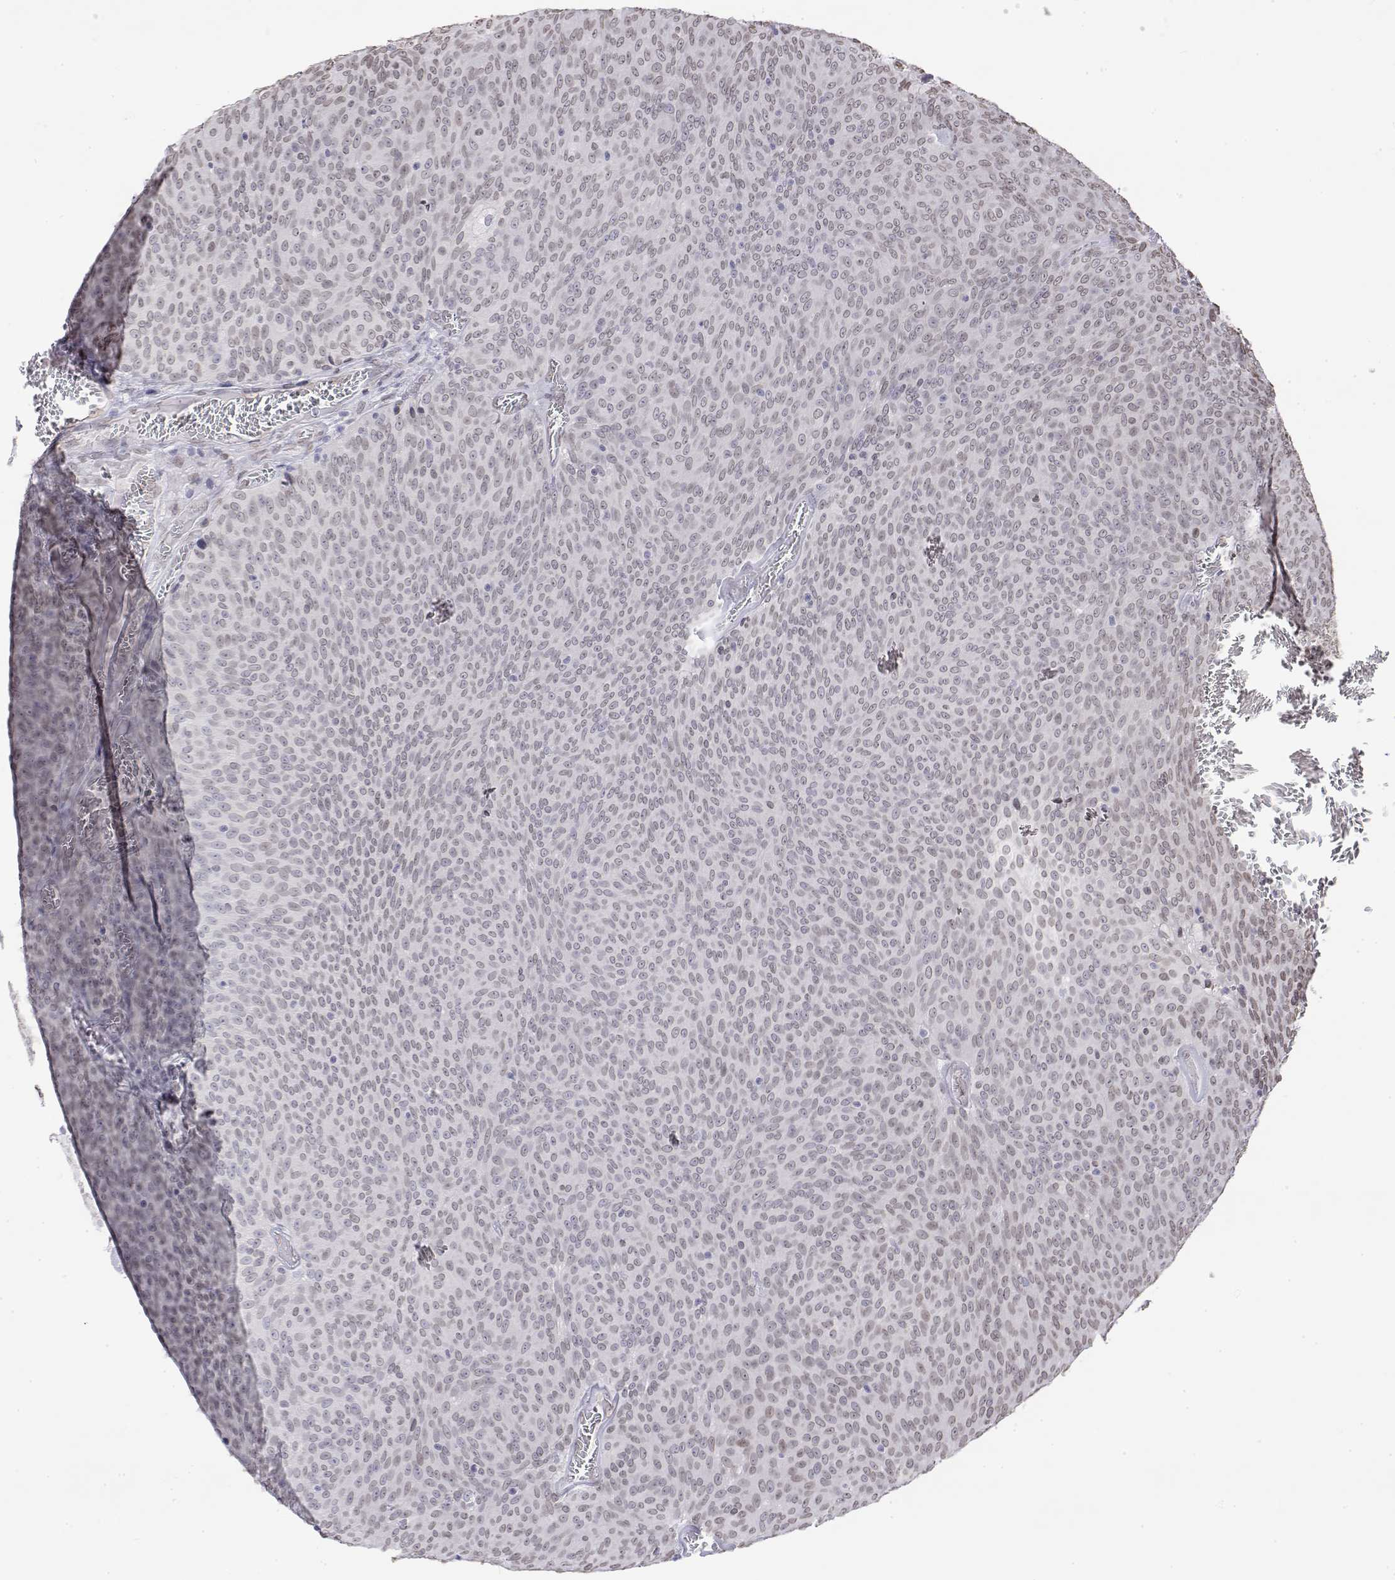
{"staining": {"intensity": "weak", "quantity": "25%-75%", "location": "nuclear"}, "tissue": "urothelial cancer", "cell_type": "Tumor cells", "image_type": "cancer", "snomed": [{"axis": "morphology", "description": "Urothelial carcinoma, Low grade"}, {"axis": "topography", "description": "Urinary bladder"}], "caption": "A micrograph of urothelial carcinoma (low-grade) stained for a protein displays weak nuclear brown staining in tumor cells.", "gene": "ZNF532", "patient": {"sex": "male", "age": 77}}